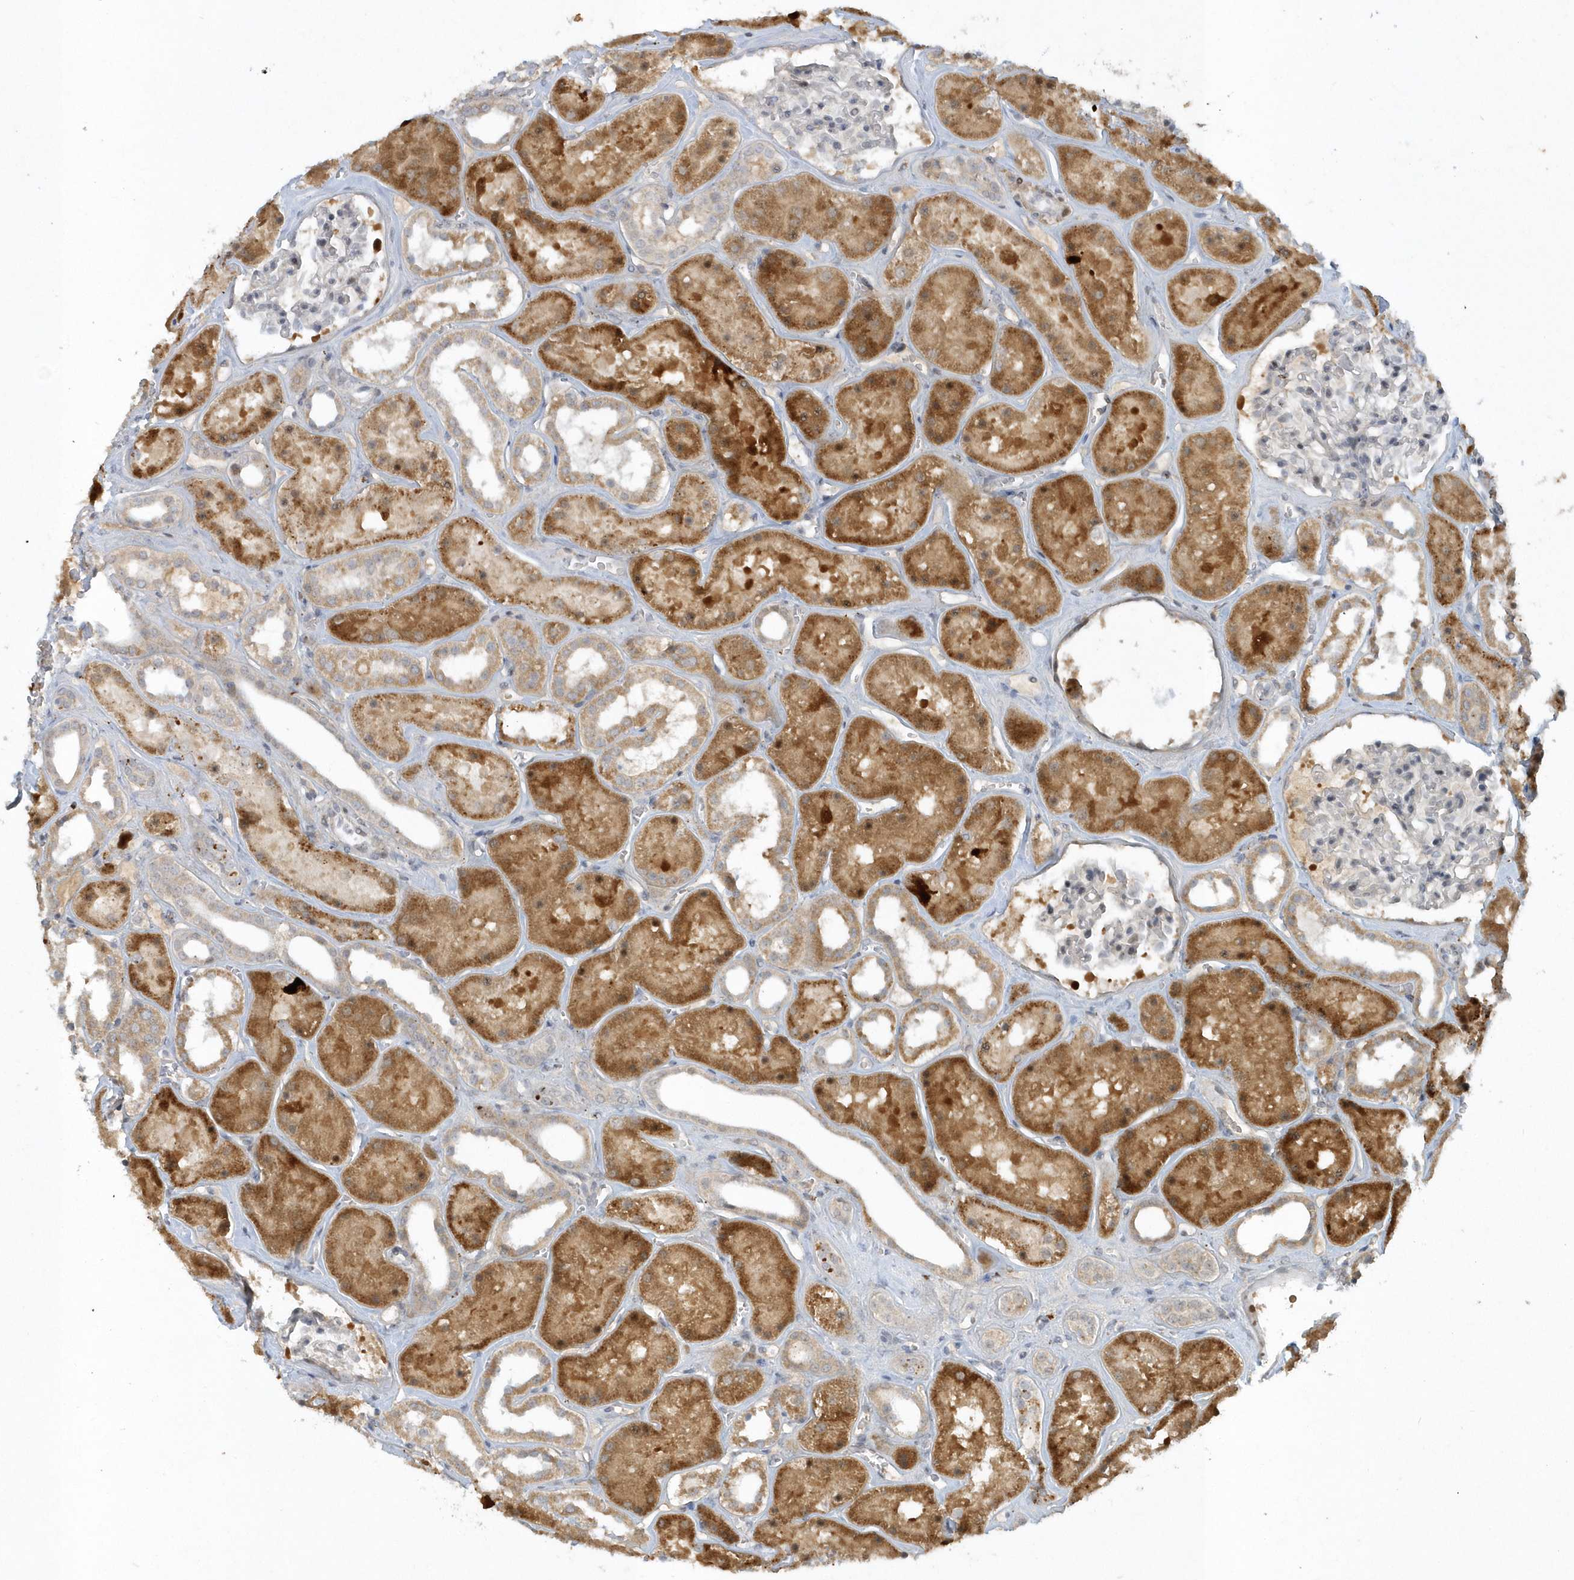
{"staining": {"intensity": "weak", "quantity": "<25%", "location": "cytoplasmic/membranous"}, "tissue": "kidney", "cell_type": "Cells in glomeruli", "image_type": "normal", "snomed": [{"axis": "morphology", "description": "Normal tissue, NOS"}, {"axis": "topography", "description": "Kidney"}], "caption": "The immunohistochemistry (IHC) photomicrograph has no significant positivity in cells in glomeruli of kidney. (DAB (3,3'-diaminobenzidine) IHC with hematoxylin counter stain).", "gene": "THG1L", "patient": {"sex": "female", "age": 41}}